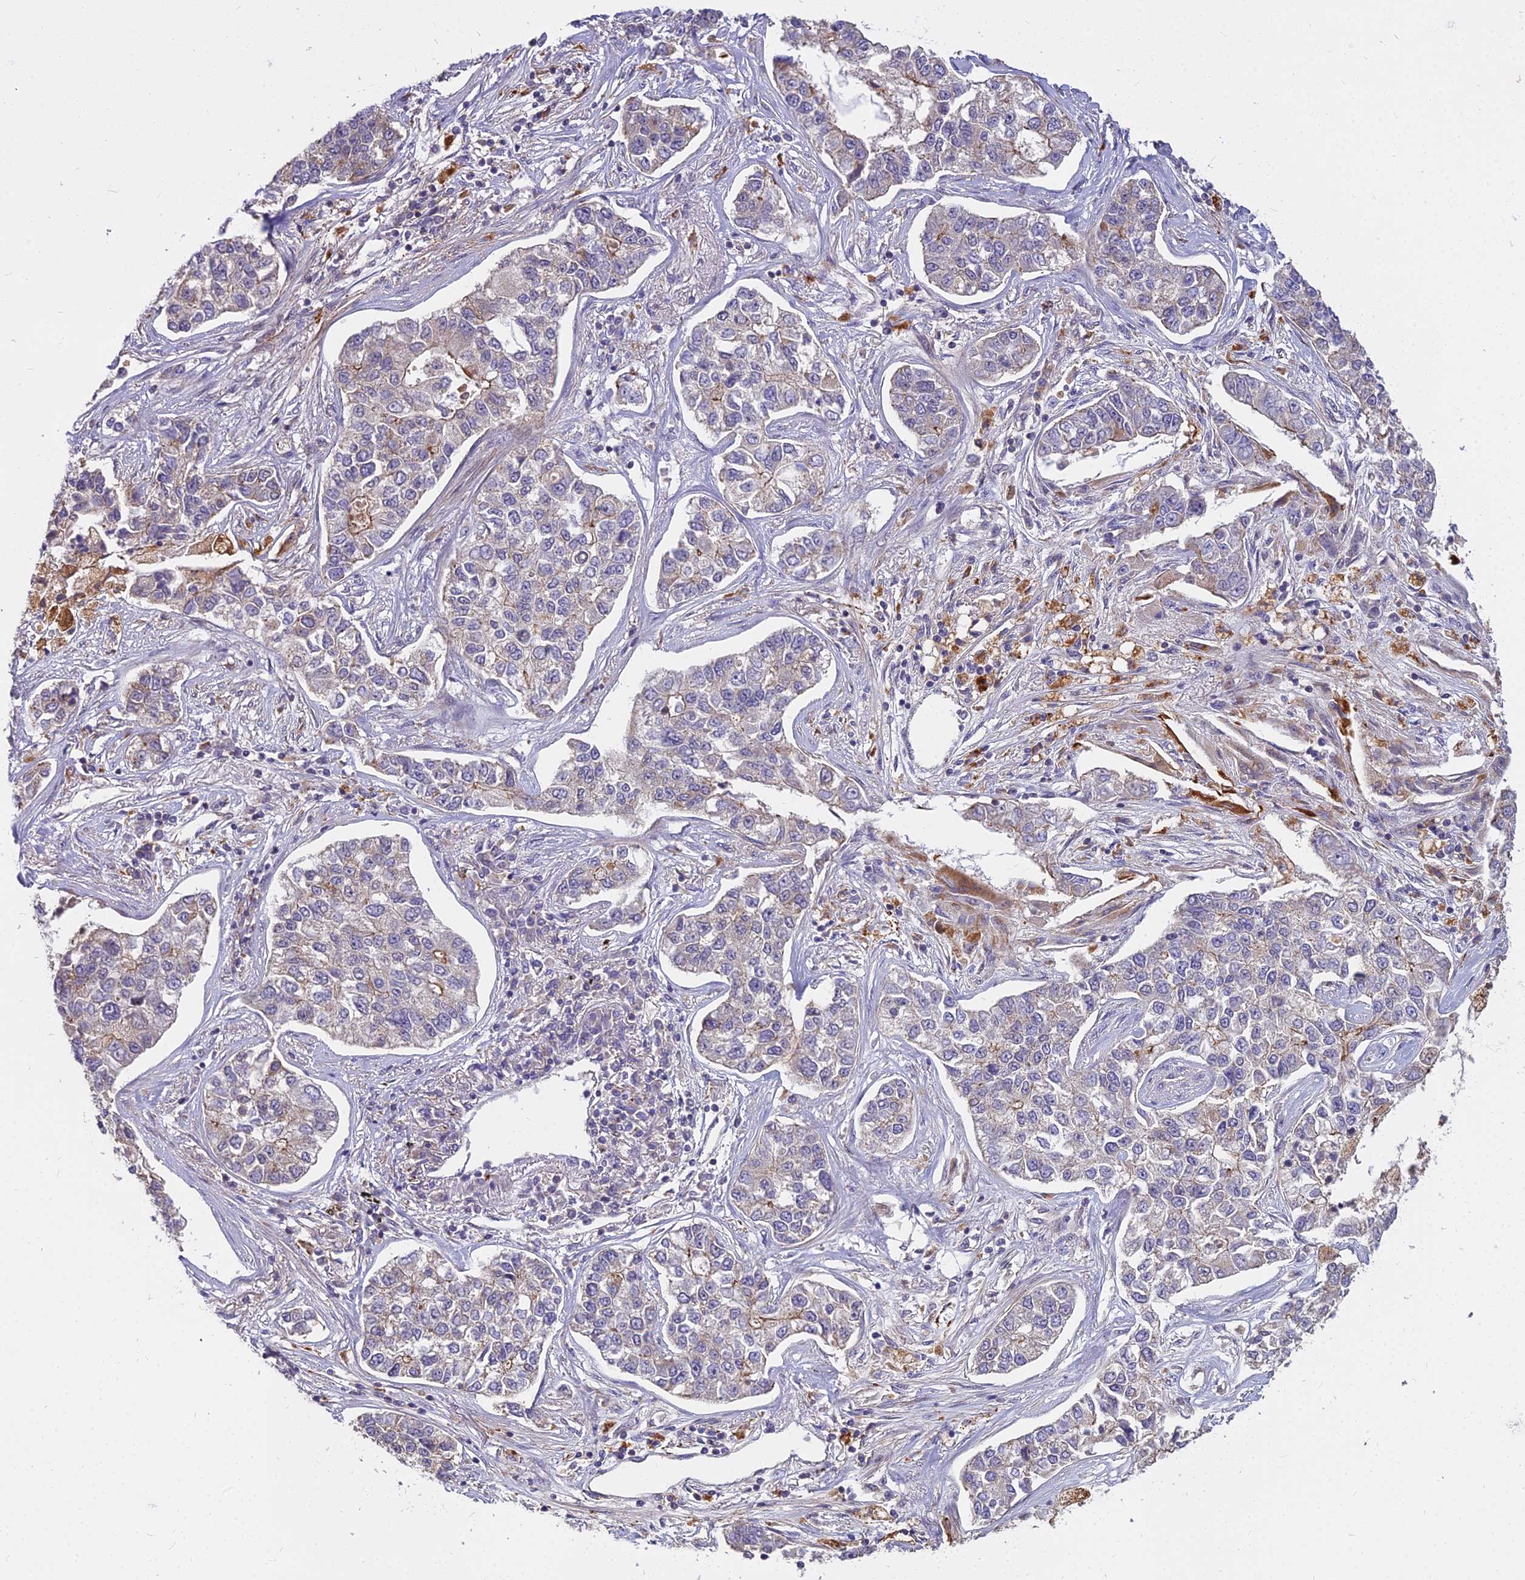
{"staining": {"intensity": "moderate", "quantity": "<25%", "location": "cytoplasmic/membranous"}, "tissue": "lung cancer", "cell_type": "Tumor cells", "image_type": "cancer", "snomed": [{"axis": "morphology", "description": "Adenocarcinoma, NOS"}, {"axis": "topography", "description": "Lung"}], "caption": "A brown stain highlights moderate cytoplasmic/membranous positivity of a protein in lung adenocarcinoma tumor cells.", "gene": "GLYATL3", "patient": {"sex": "male", "age": 49}}